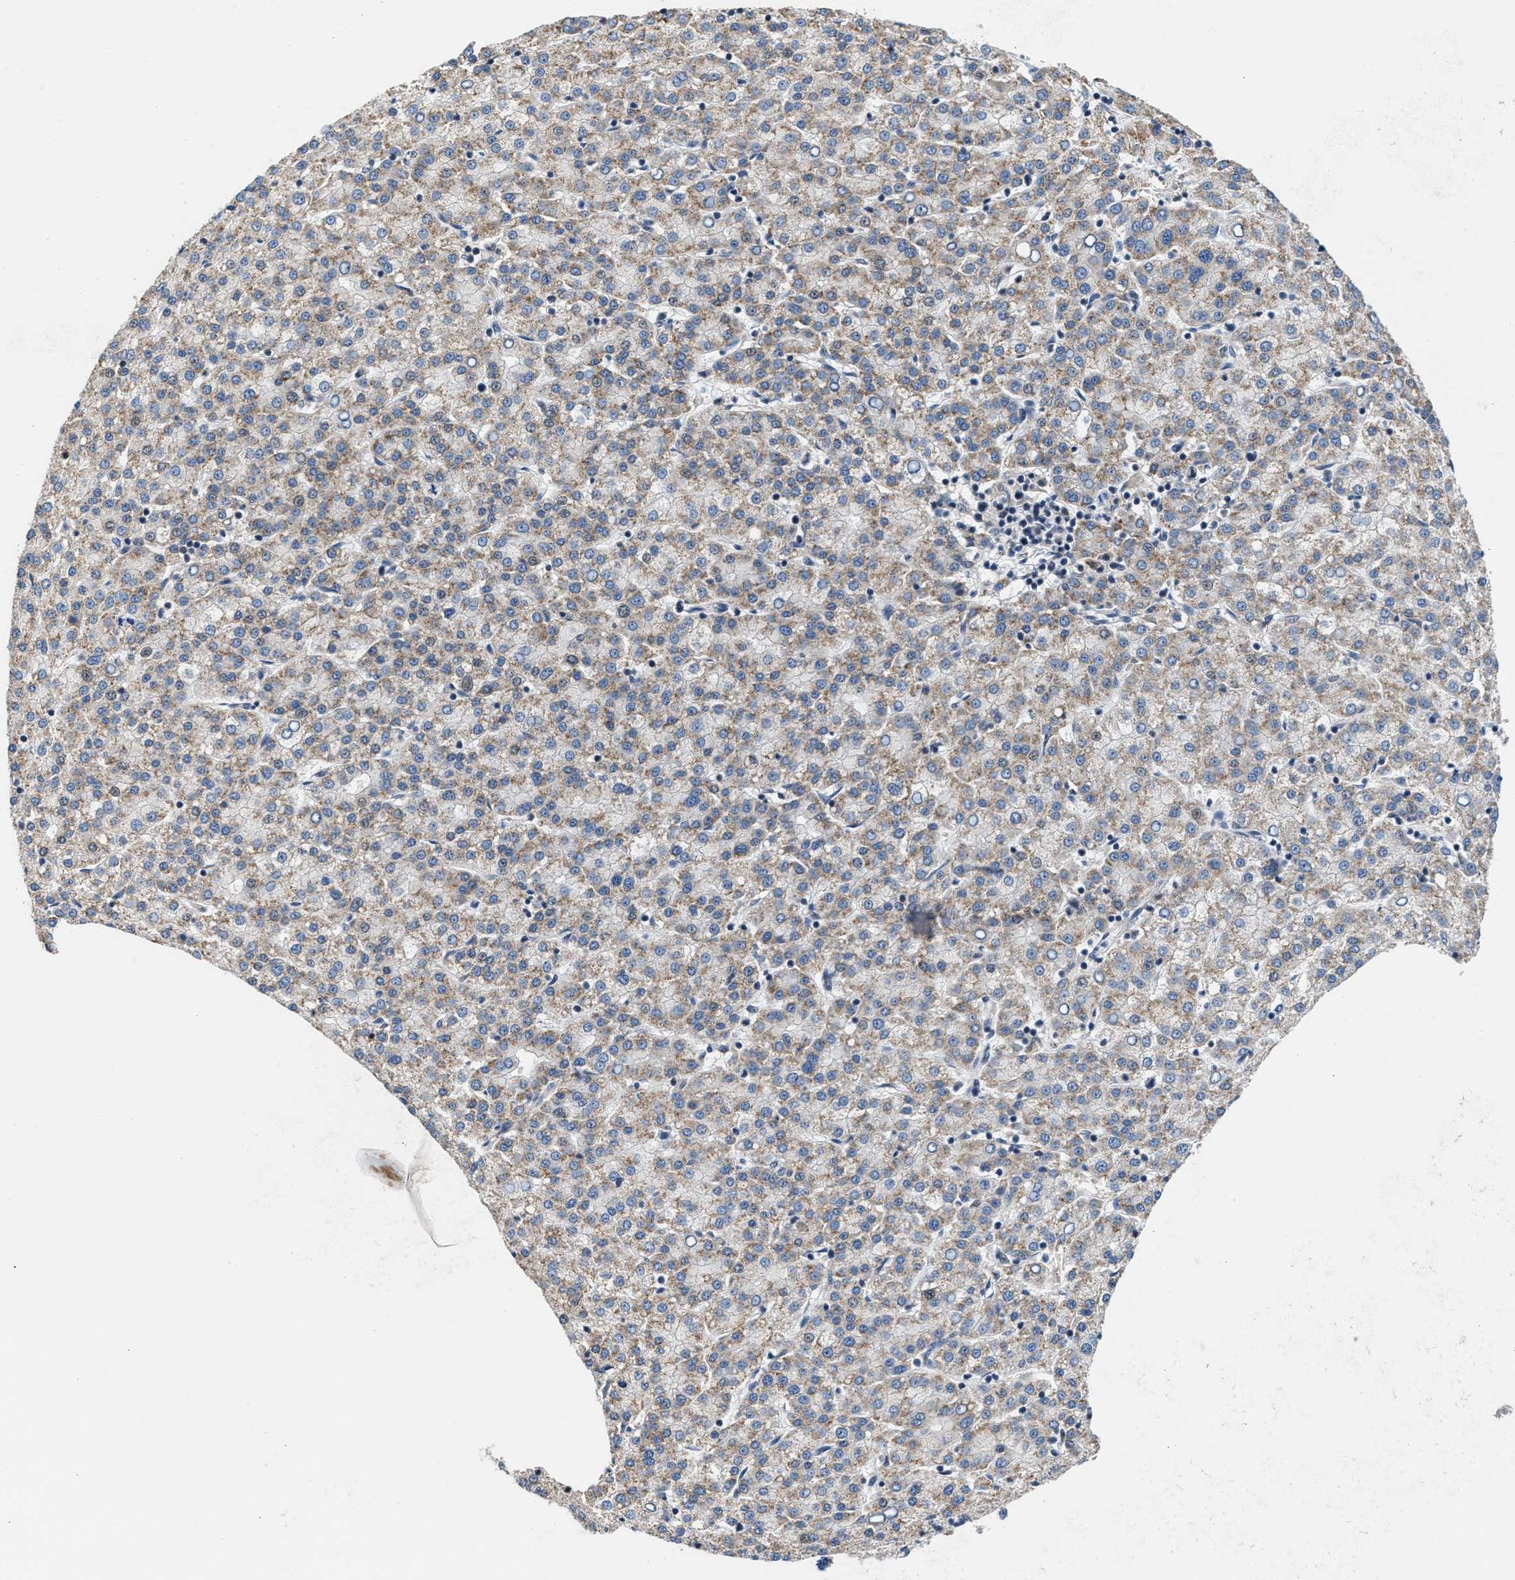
{"staining": {"intensity": "weak", "quantity": ">75%", "location": "cytoplasmic/membranous"}, "tissue": "liver cancer", "cell_type": "Tumor cells", "image_type": "cancer", "snomed": [{"axis": "morphology", "description": "Carcinoma, Hepatocellular, NOS"}, {"axis": "topography", "description": "Liver"}], "caption": "IHC of liver cancer displays low levels of weak cytoplasmic/membranous staining in approximately >75% of tumor cells.", "gene": "KCNMB2", "patient": {"sex": "female", "age": 58}}